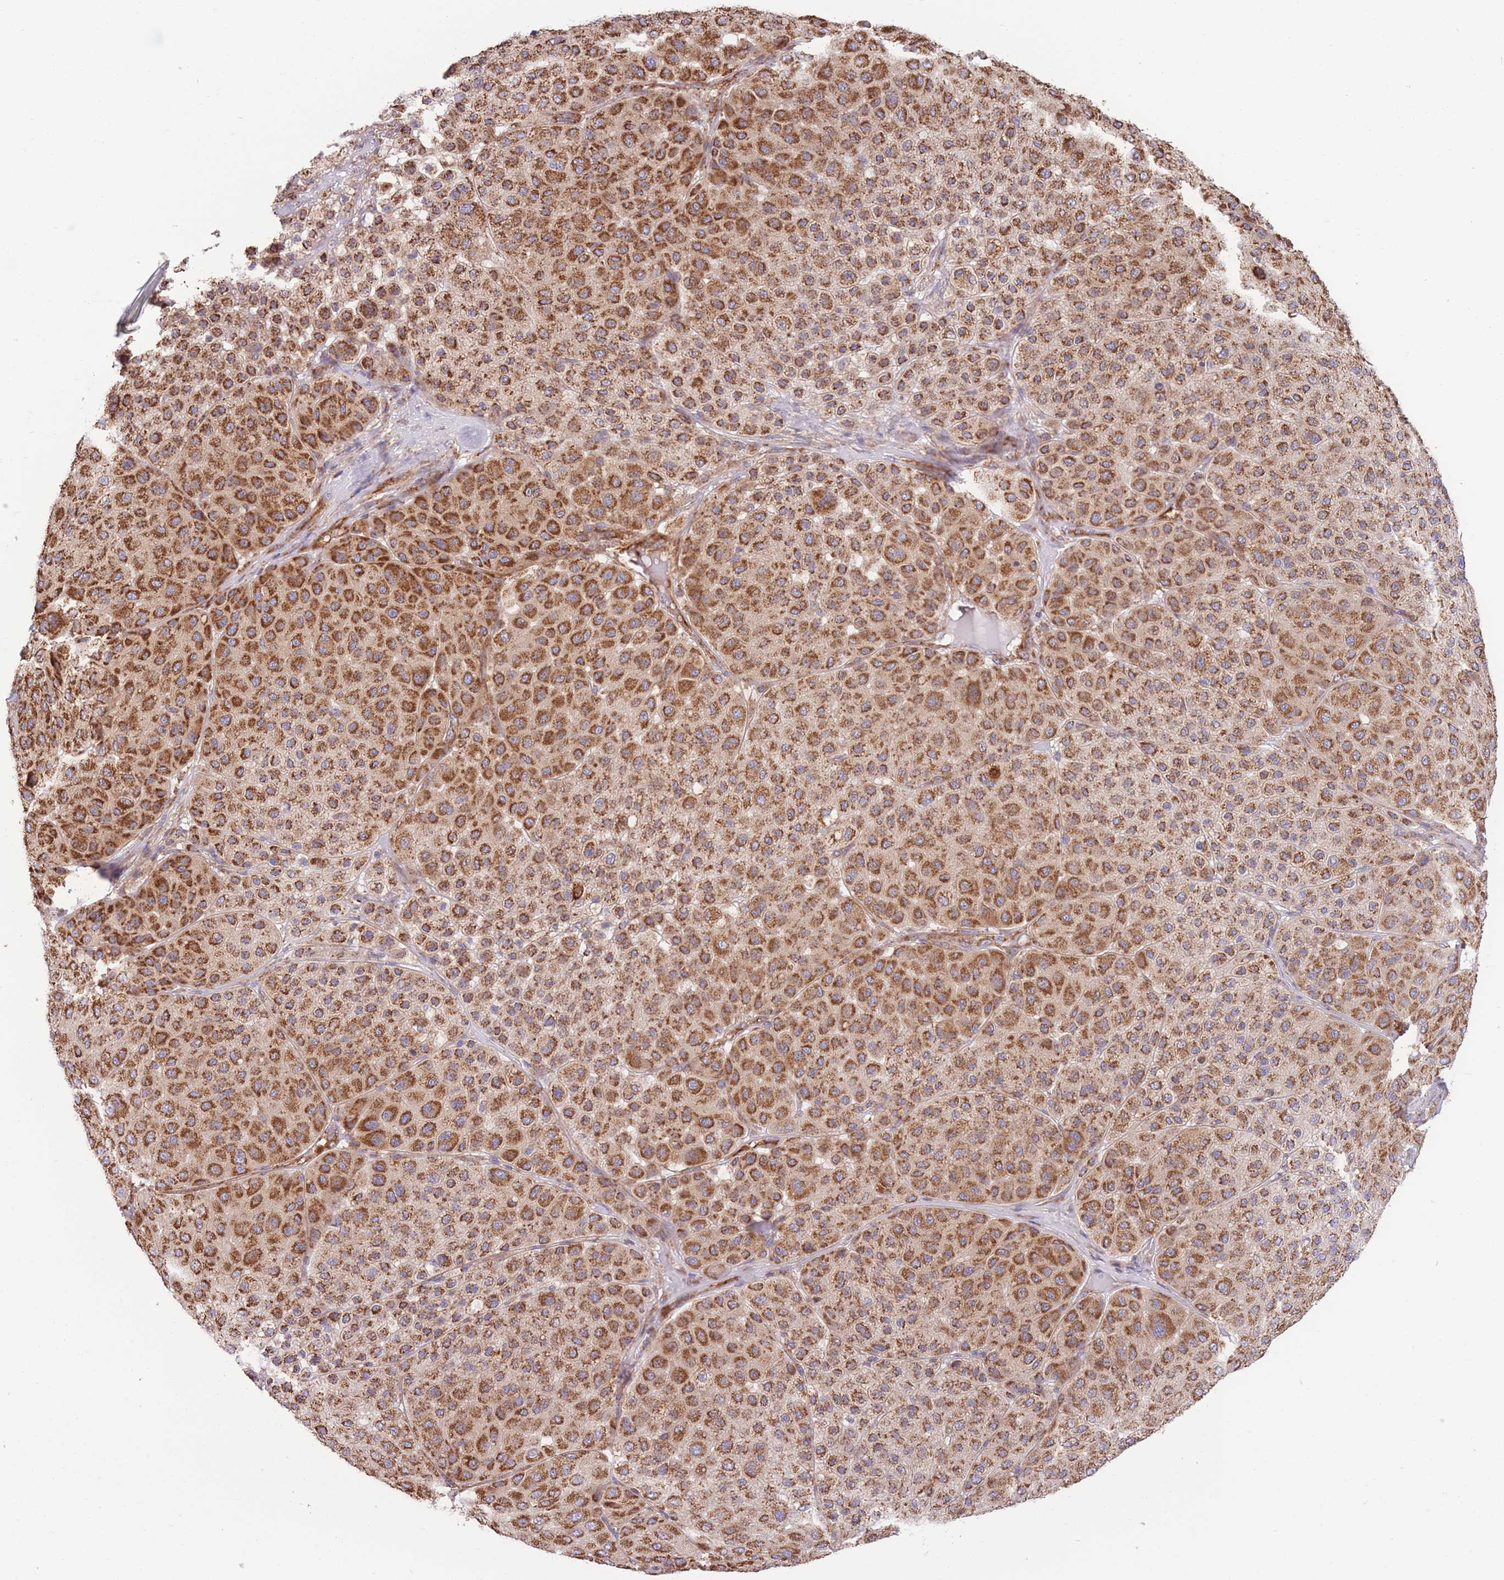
{"staining": {"intensity": "strong", "quantity": ">75%", "location": "cytoplasmic/membranous"}, "tissue": "melanoma", "cell_type": "Tumor cells", "image_type": "cancer", "snomed": [{"axis": "morphology", "description": "Malignant melanoma, Metastatic site"}, {"axis": "topography", "description": "Smooth muscle"}], "caption": "Malignant melanoma (metastatic site) stained for a protein reveals strong cytoplasmic/membranous positivity in tumor cells.", "gene": "FKBP8", "patient": {"sex": "male", "age": 41}}